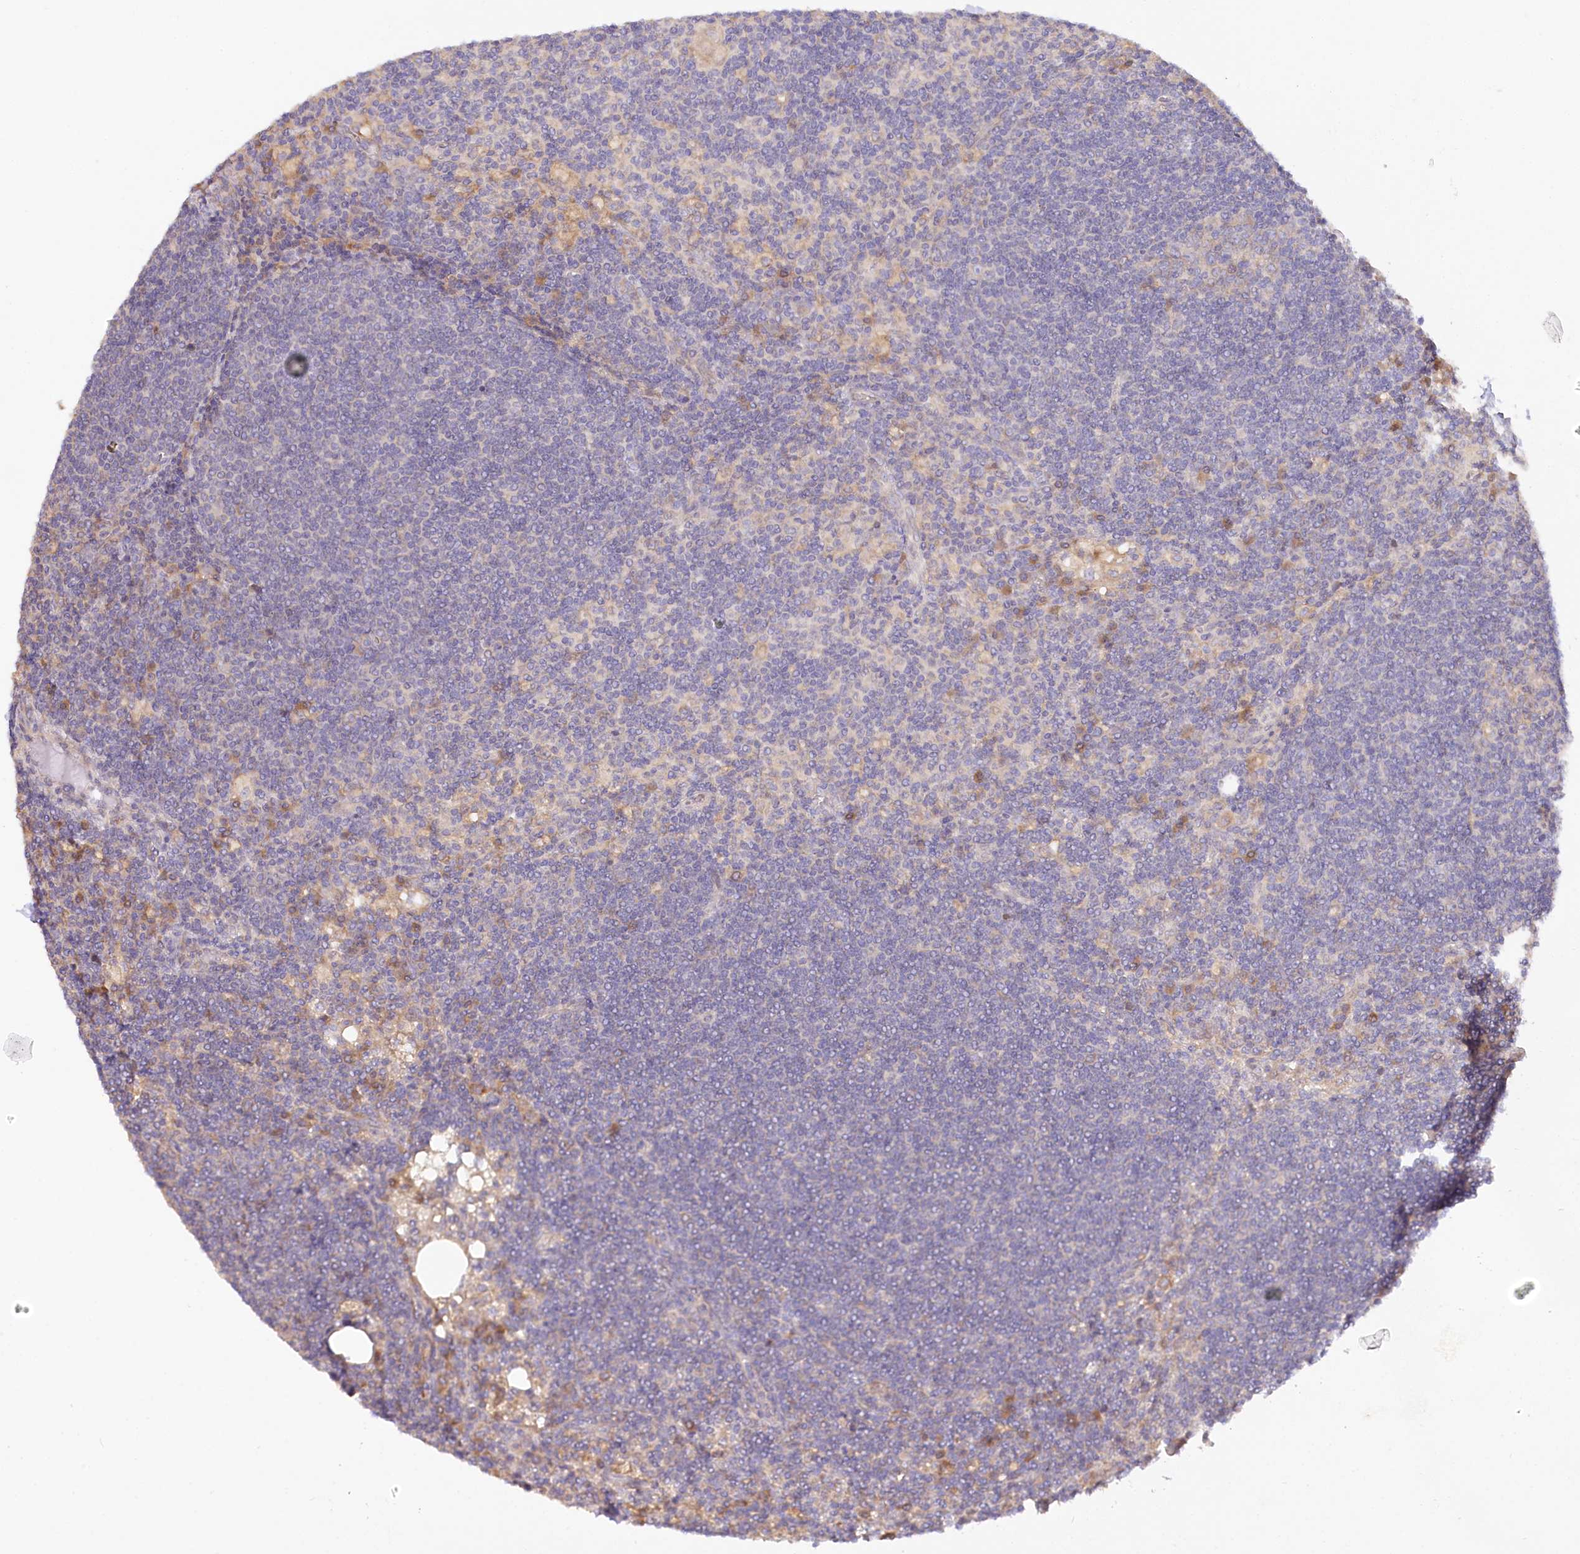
{"staining": {"intensity": "negative", "quantity": "none", "location": "none"}, "tissue": "lymph node", "cell_type": "Germinal center cells", "image_type": "normal", "snomed": [{"axis": "morphology", "description": "Normal tissue, NOS"}, {"axis": "topography", "description": "Lymph node"}], "caption": "IHC image of benign lymph node: lymph node stained with DAB shows no significant protein positivity in germinal center cells.", "gene": "PAIP2", "patient": {"sex": "male", "age": 69}}